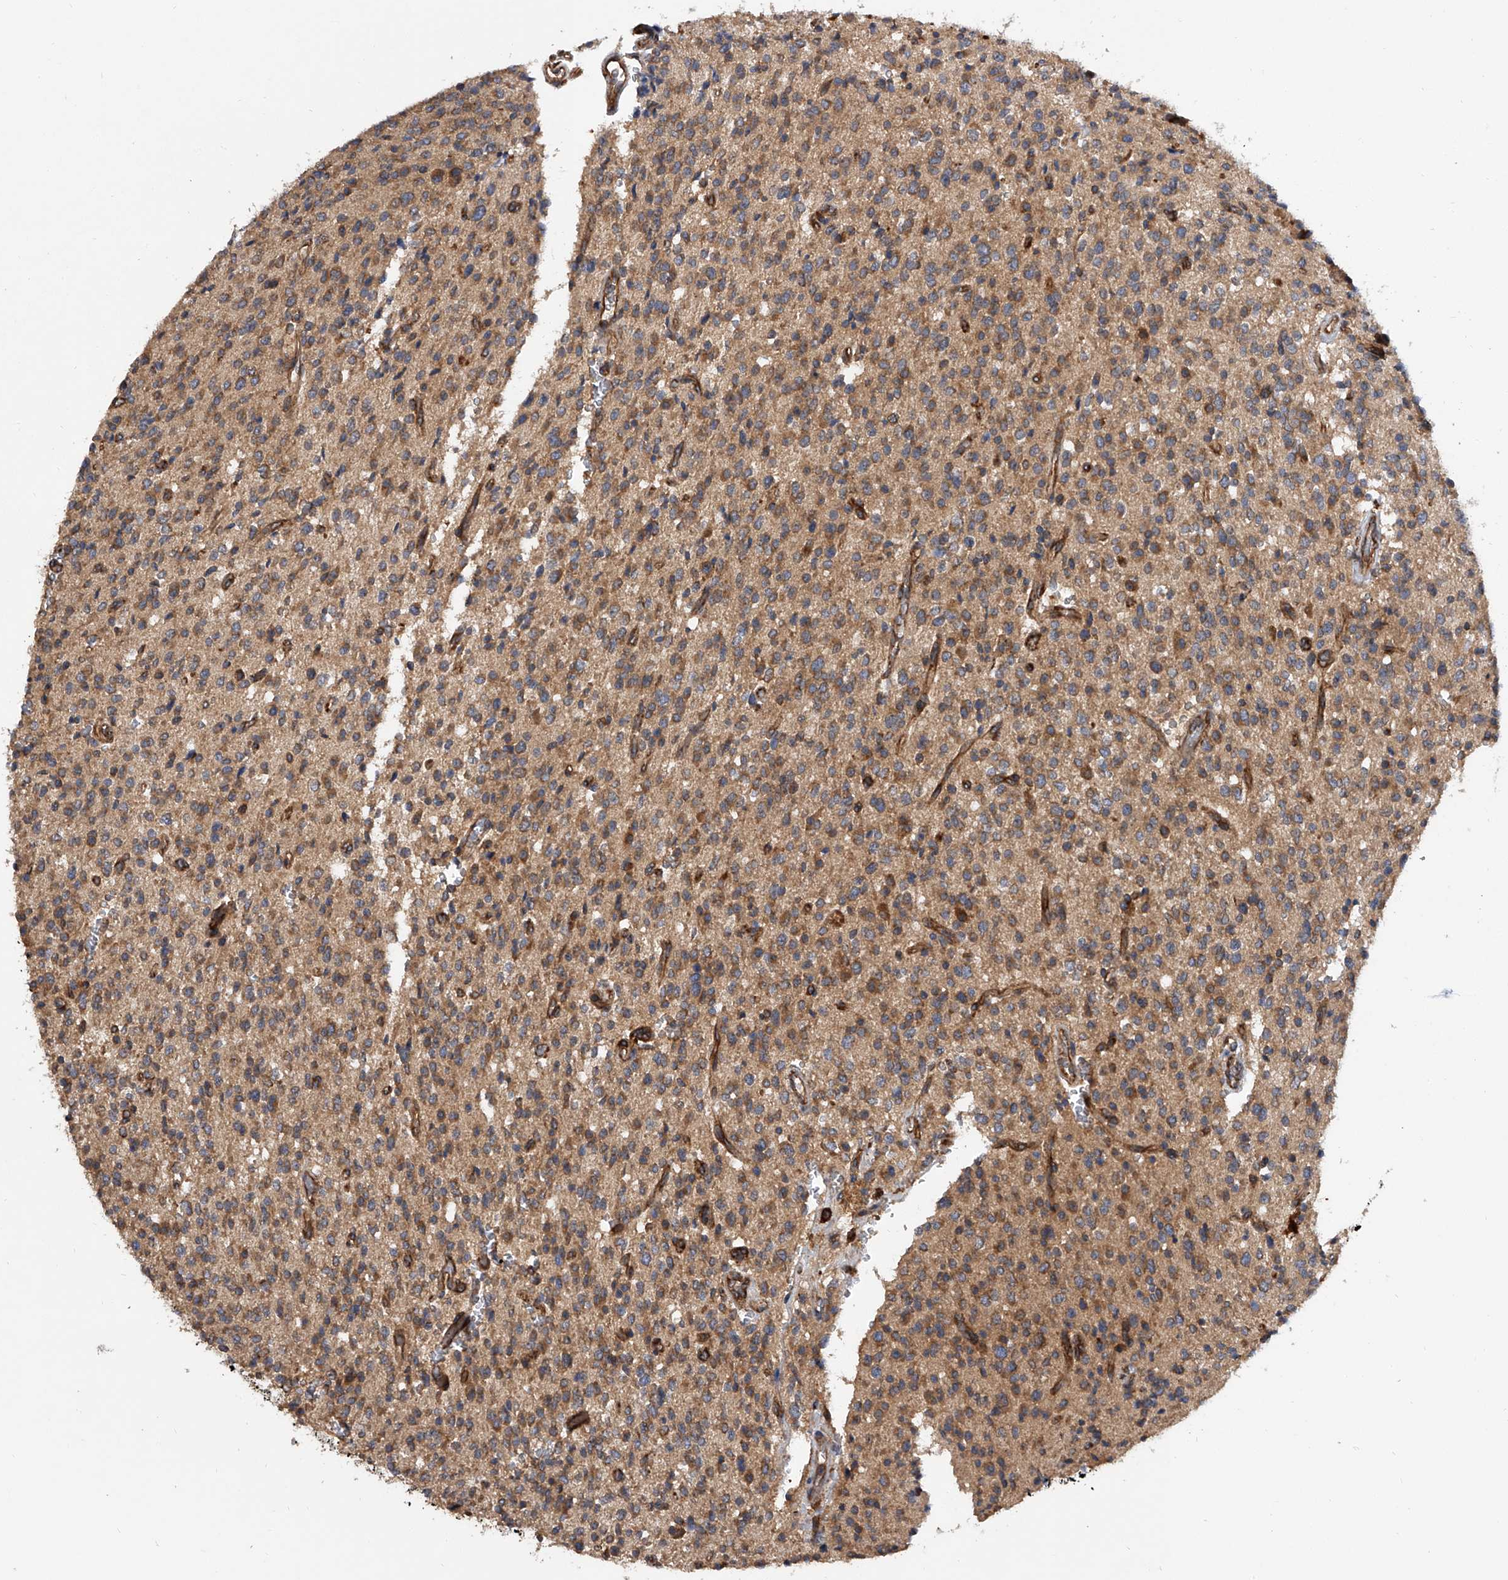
{"staining": {"intensity": "weak", "quantity": ">75%", "location": "cytoplasmic/membranous"}, "tissue": "glioma", "cell_type": "Tumor cells", "image_type": "cancer", "snomed": [{"axis": "morphology", "description": "Glioma, malignant, High grade"}, {"axis": "topography", "description": "Brain"}], "caption": "Immunohistochemical staining of malignant glioma (high-grade) shows low levels of weak cytoplasmic/membranous staining in about >75% of tumor cells. (IHC, brightfield microscopy, high magnification).", "gene": "EXOC4", "patient": {"sex": "male", "age": 34}}